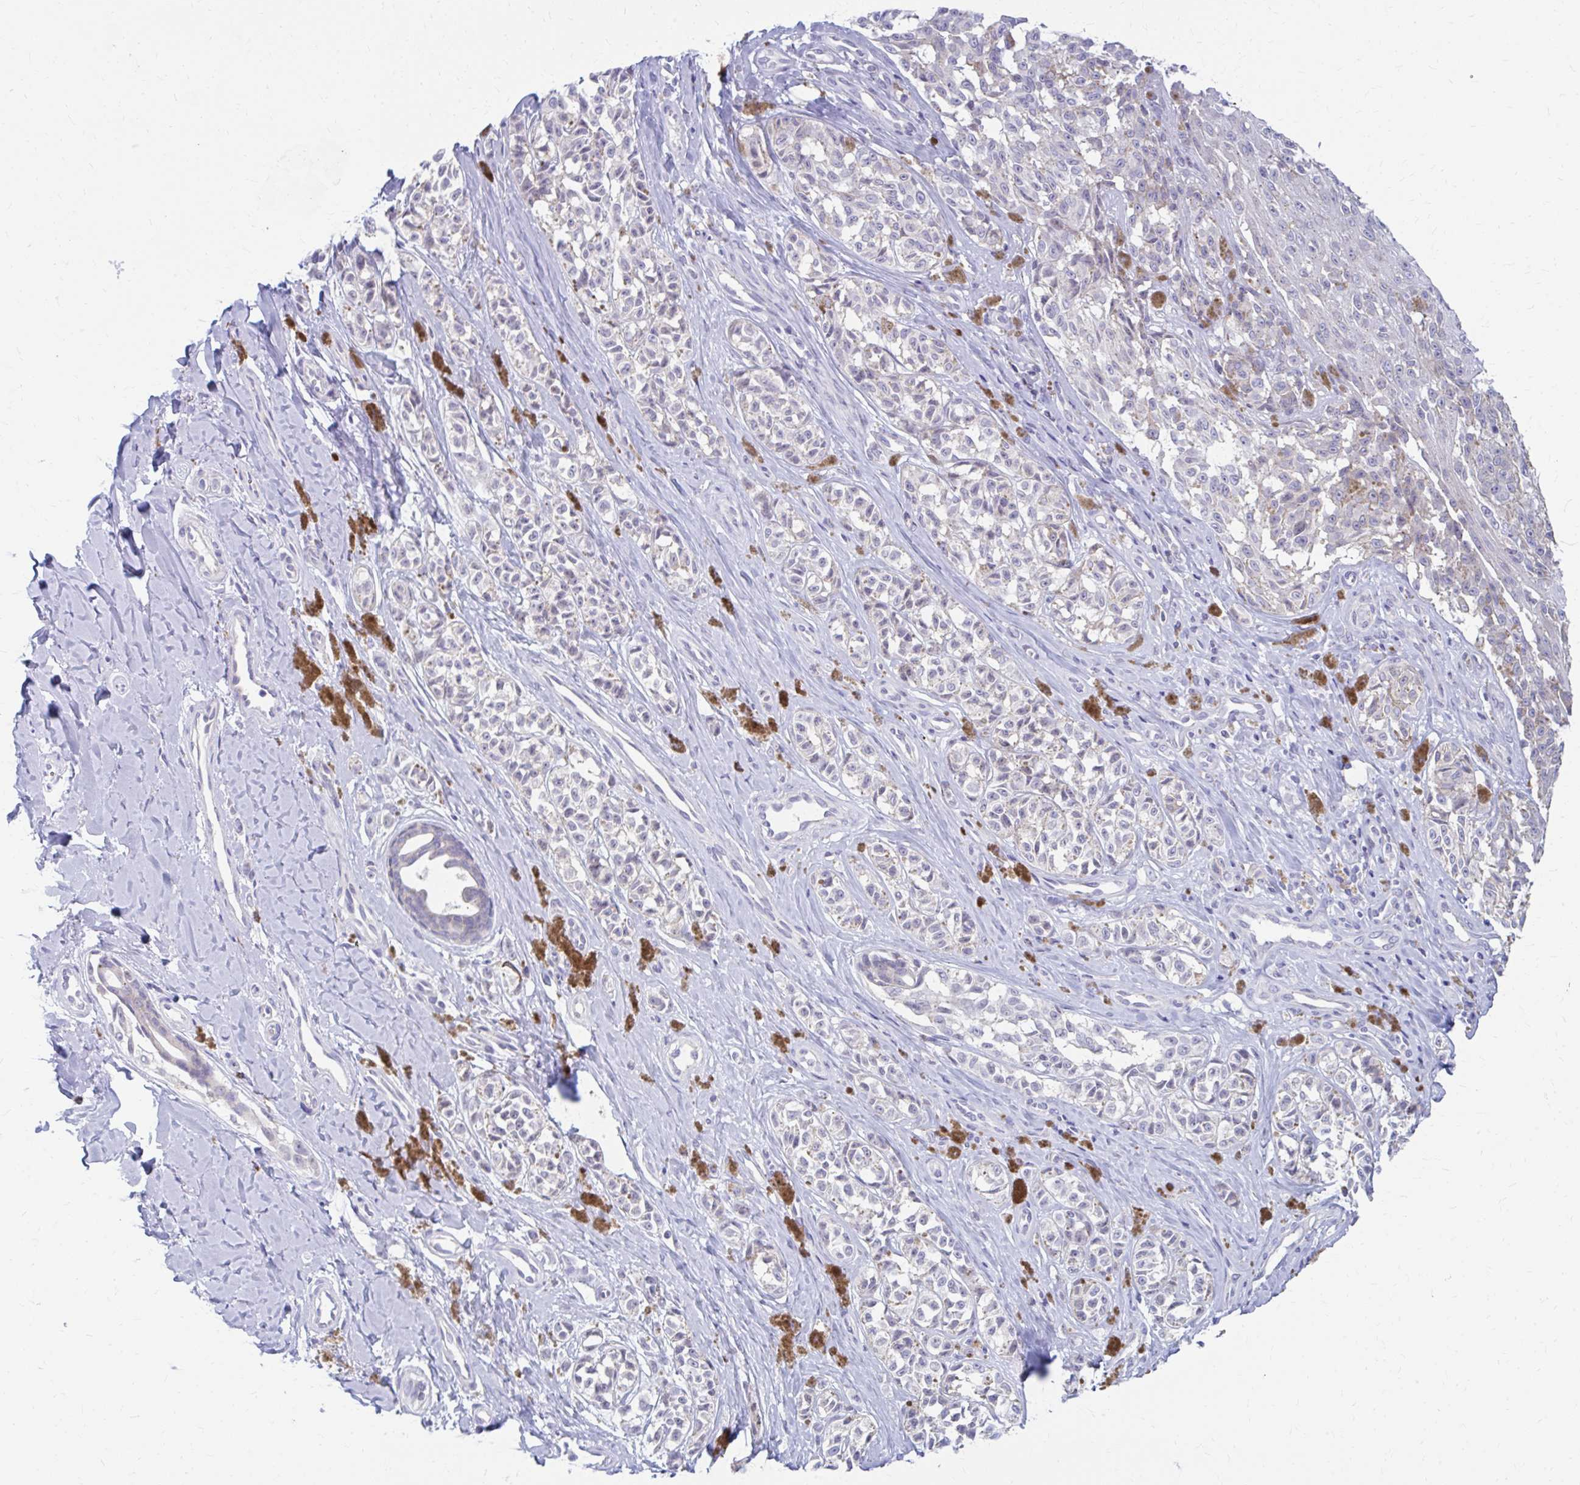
{"staining": {"intensity": "negative", "quantity": "none", "location": "none"}, "tissue": "melanoma", "cell_type": "Tumor cells", "image_type": "cancer", "snomed": [{"axis": "morphology", "description": "Malignant melanoma, NOS"}, {"axis": "topography", "description": "Skin"}], "caption": "Photomicrograph shows no protein positivity in tumor cells of malignant melanoma tissue.", "gene": "RADIL", "patient": {"sex": "female", "age": 65}}